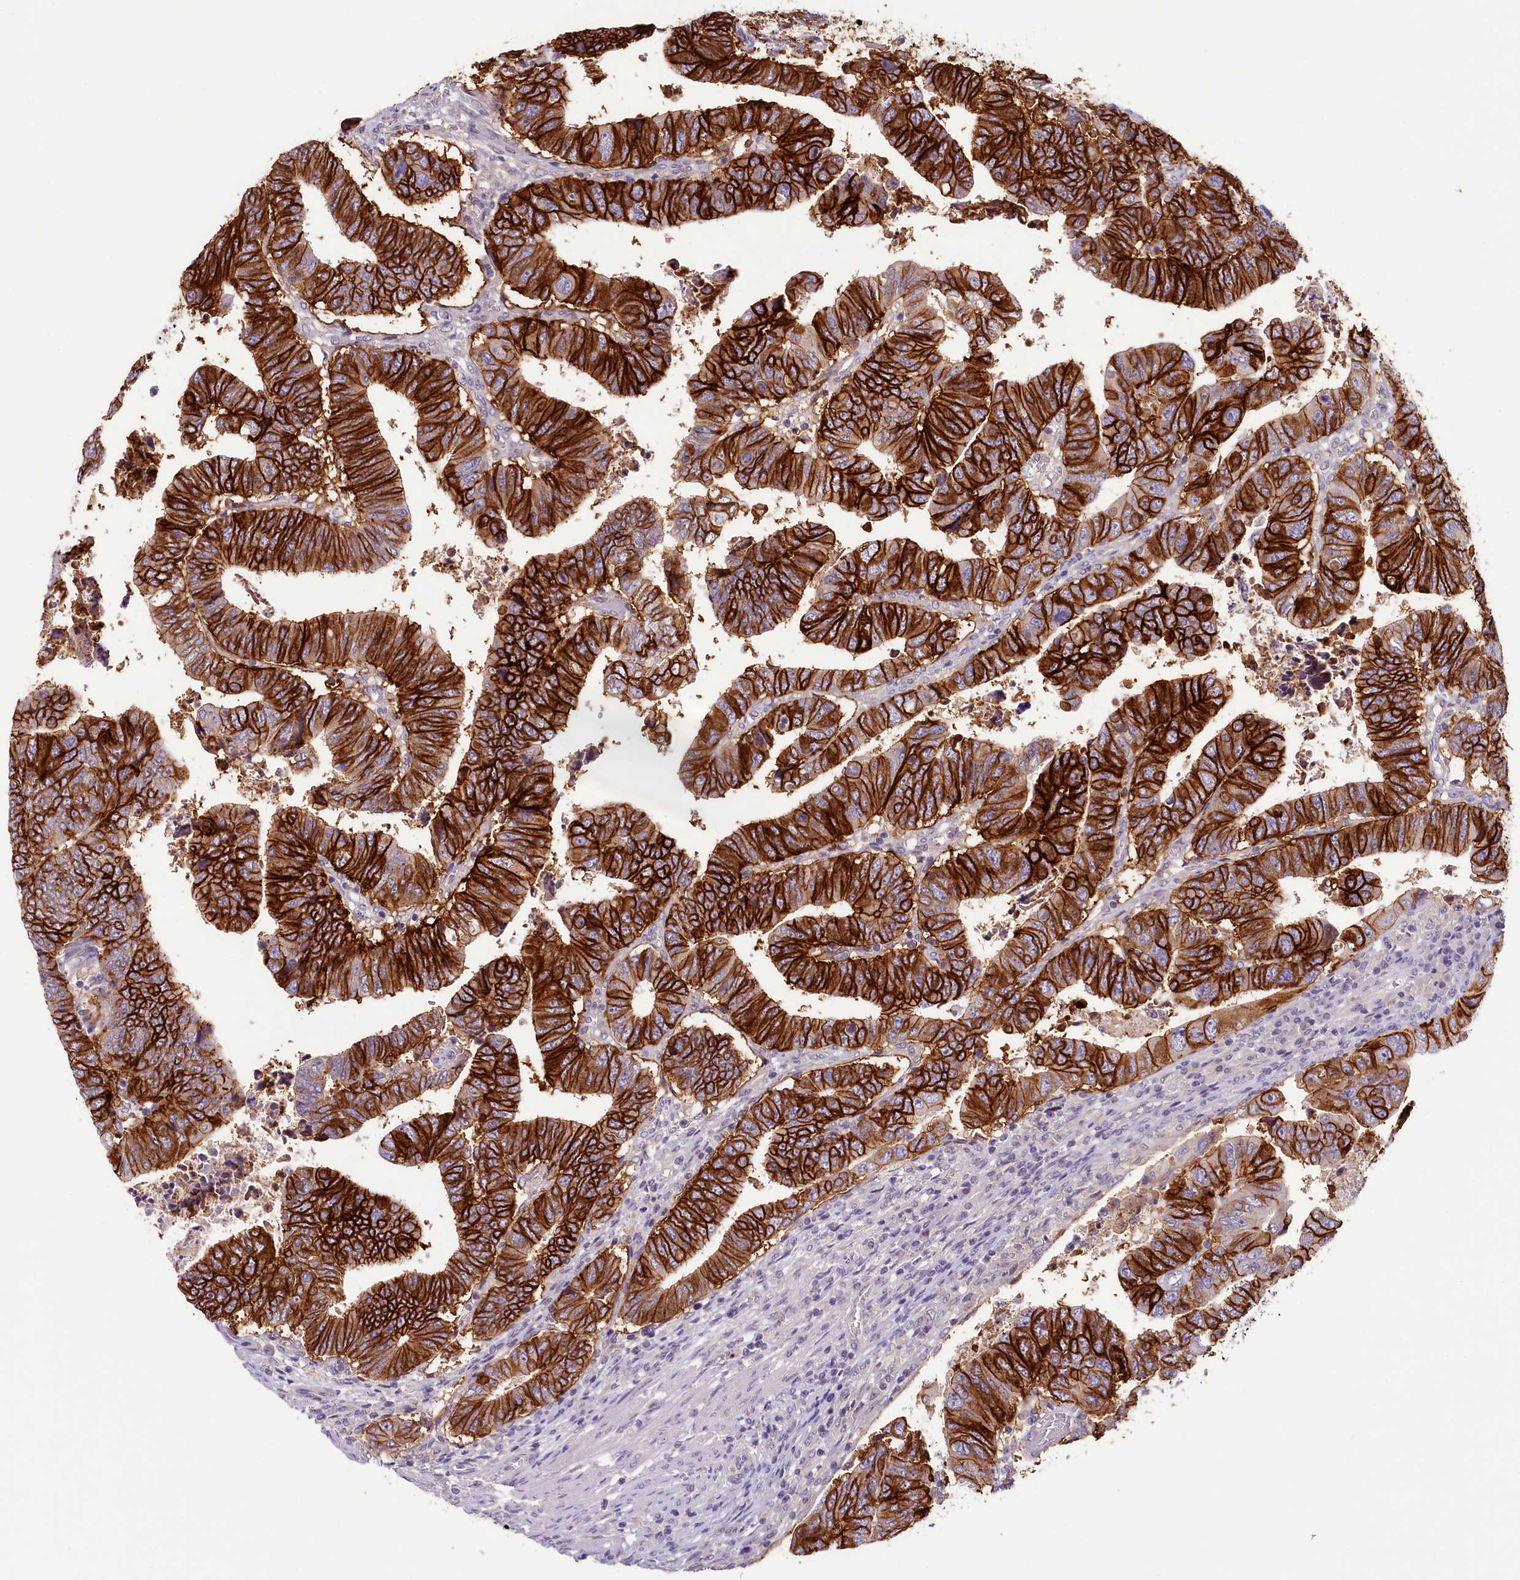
{"staining": {"intensity": "strong", "quantity": ">75%", "location": "cytoplasmic/membranous"}, "tissue": "colorectal cancer", "cell_type": "Tumor cells", "image_type": "cancer", "snomed": [{"axis": "morphology", "description": "Normal tissue, NOS"}, {"axis": "morphology", "description": "Adenocarcinoma, NOS"}, {"axis": "topography", "description": "Rectum"}], "caption": "This micrograph shows immunohistochemistry staining of colorectal adenocarcinoma, with high strong cytoplasmic/membranous staining in approximately >75% of tumor cells.", "gene": "PDE6D", "patient": {"sex": "female", "age": 65}}